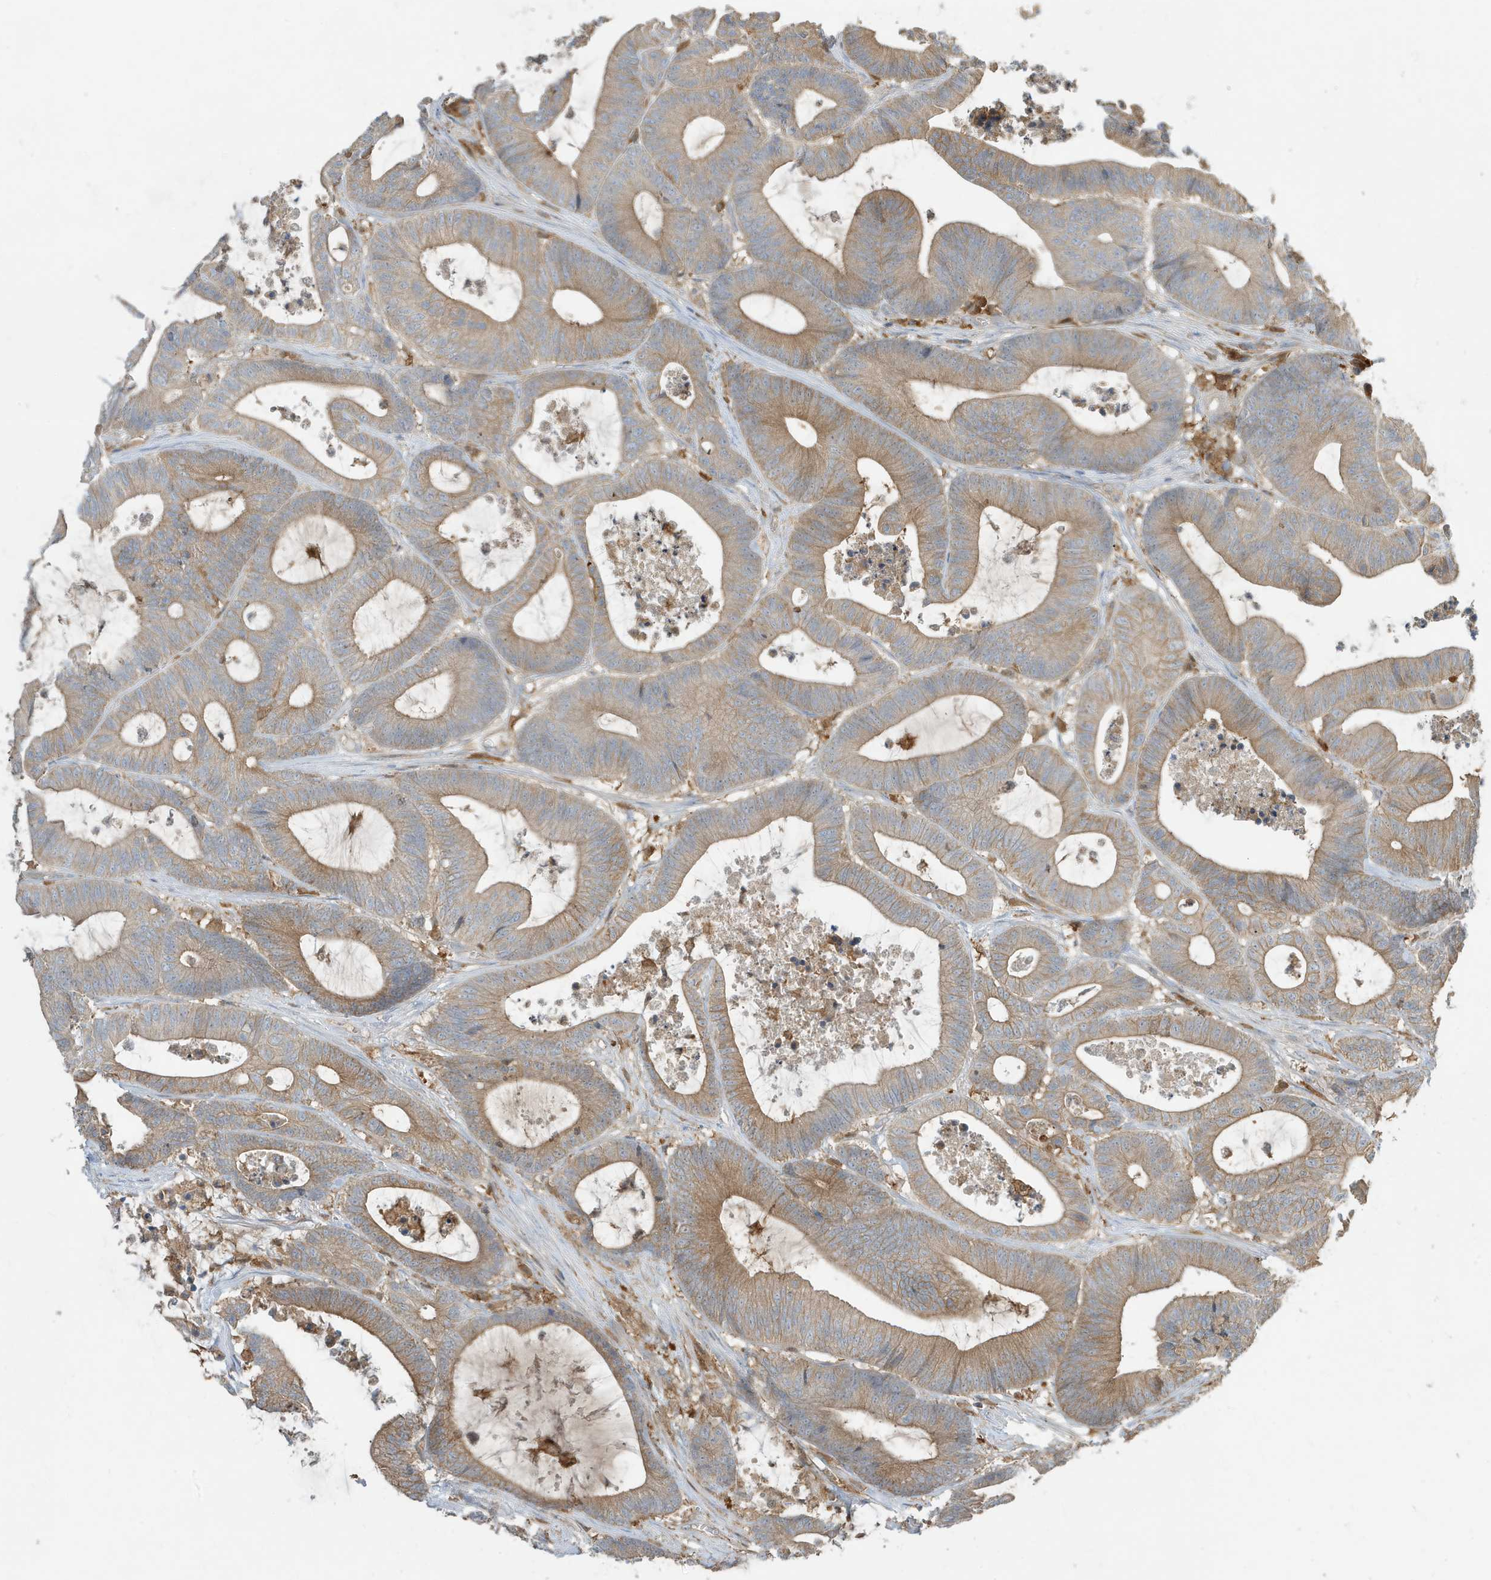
{"staining": {"intensity": "moderate", "quantity": "25%-75%", "location": "cytoplasmic/membranous"}, "tissue": "colorectal cancer", "cell_type": "Tumor cells", "image_type": "cancer", "snomed": [{"axis": "morphology", "description": "Adenocarcinoma, NOS"}, {"axis": "topography", "description": "Colon"}], "caption": "Human adenocarcinoma (colorectal) stained with a brown dye displays moderate cytoplasmic/membranous positive expression in approximately 25%-75% of tumor cells.", "gene": "ABTB1", "patient": {"sex": "female", "age": 84}}